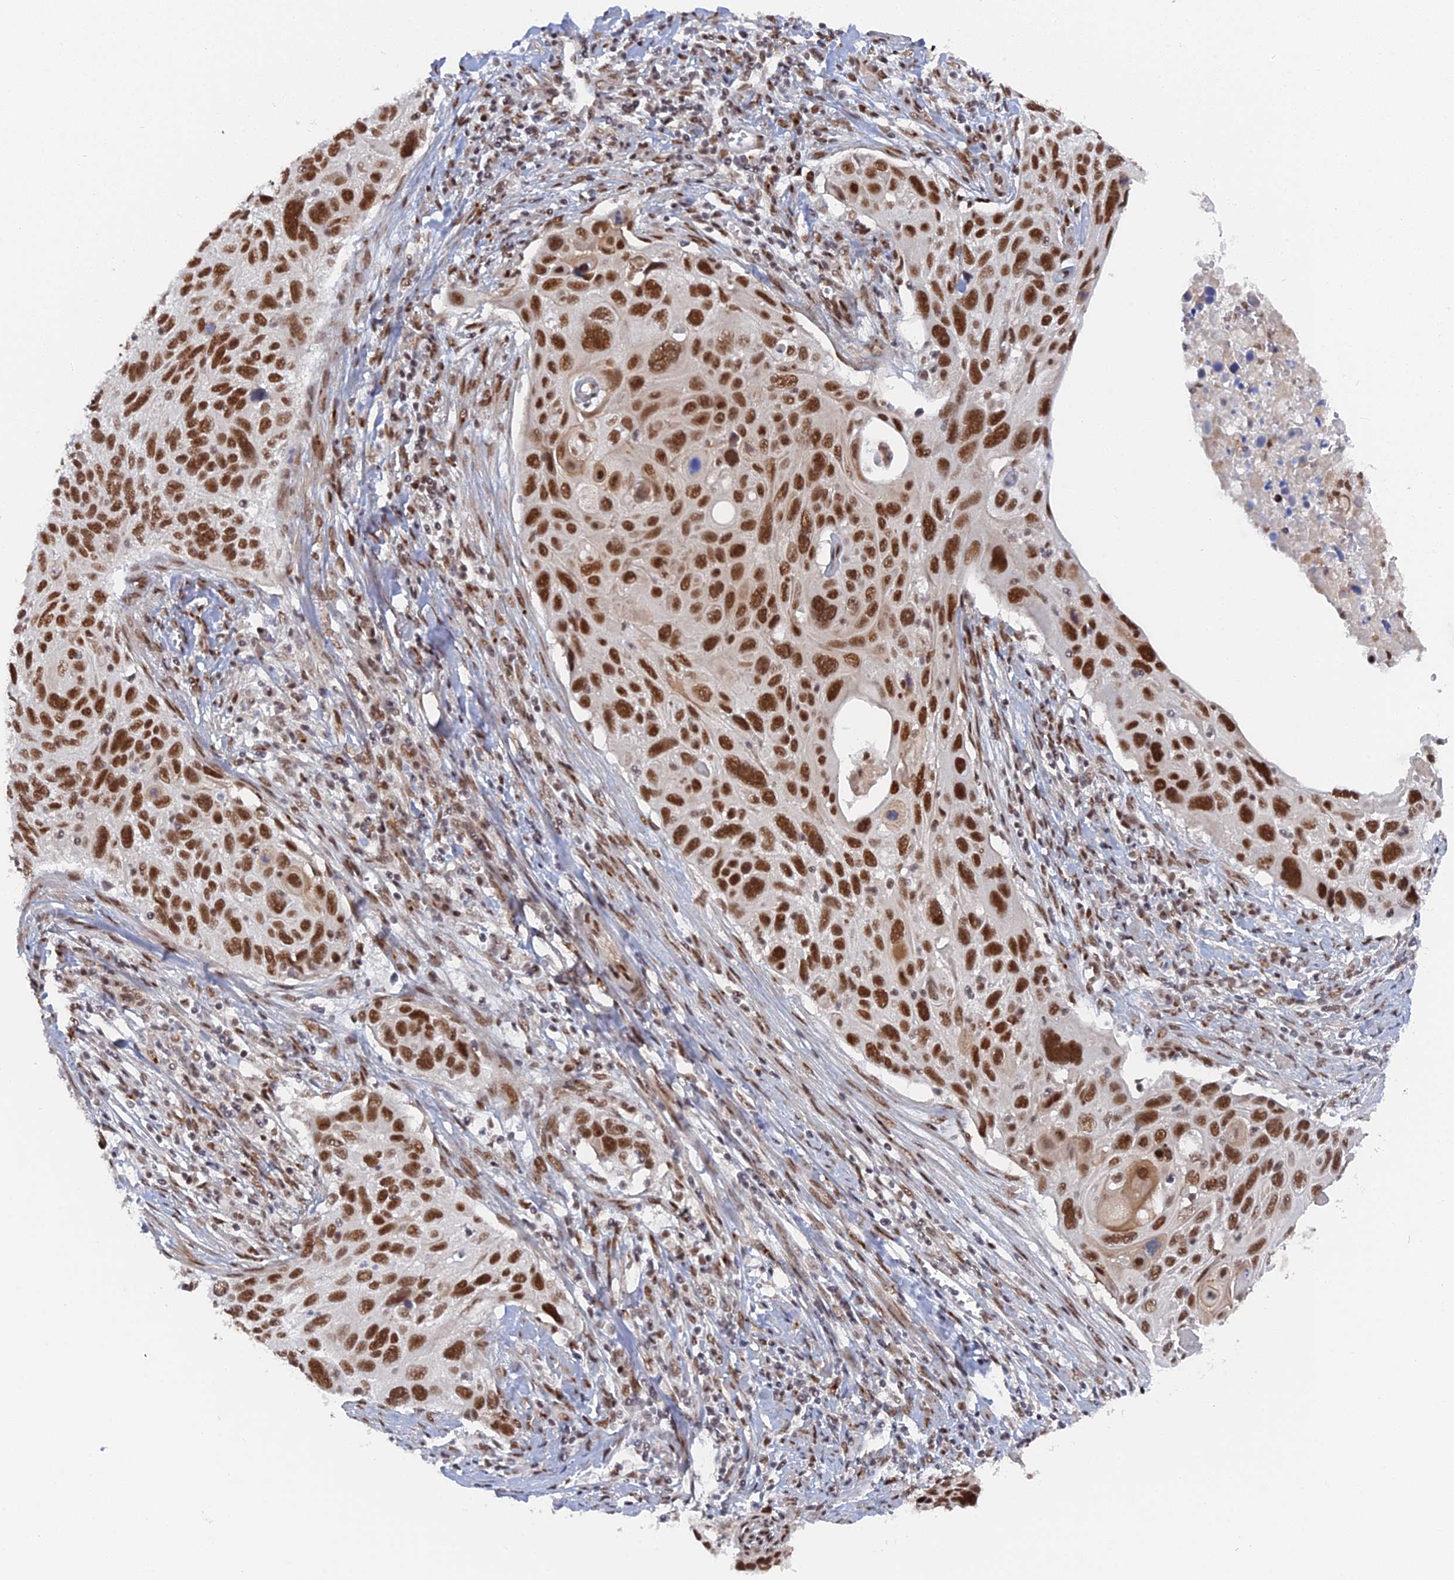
{"staining": {"intensity": "strong", "quantity": ">75%", "location": "nuclear"}, "tissue": "cervical cancer", "cell_type": "Tumor cells", "image_type": "cancer", "snomed": [{"axis": "morphology", "description": "Squamous cell carcinoma, NOS"}, {"axis": "topography", "description": "Cervix"}], "caption": "There is high levels of strong nuclear positivity in tumor cells of cervical squamous cell carcinoma, as demonstrated by immunohistochemical staining (brown color).", "gene": "CCDC85A", "patient": {"sex": "female", "age": 70}}